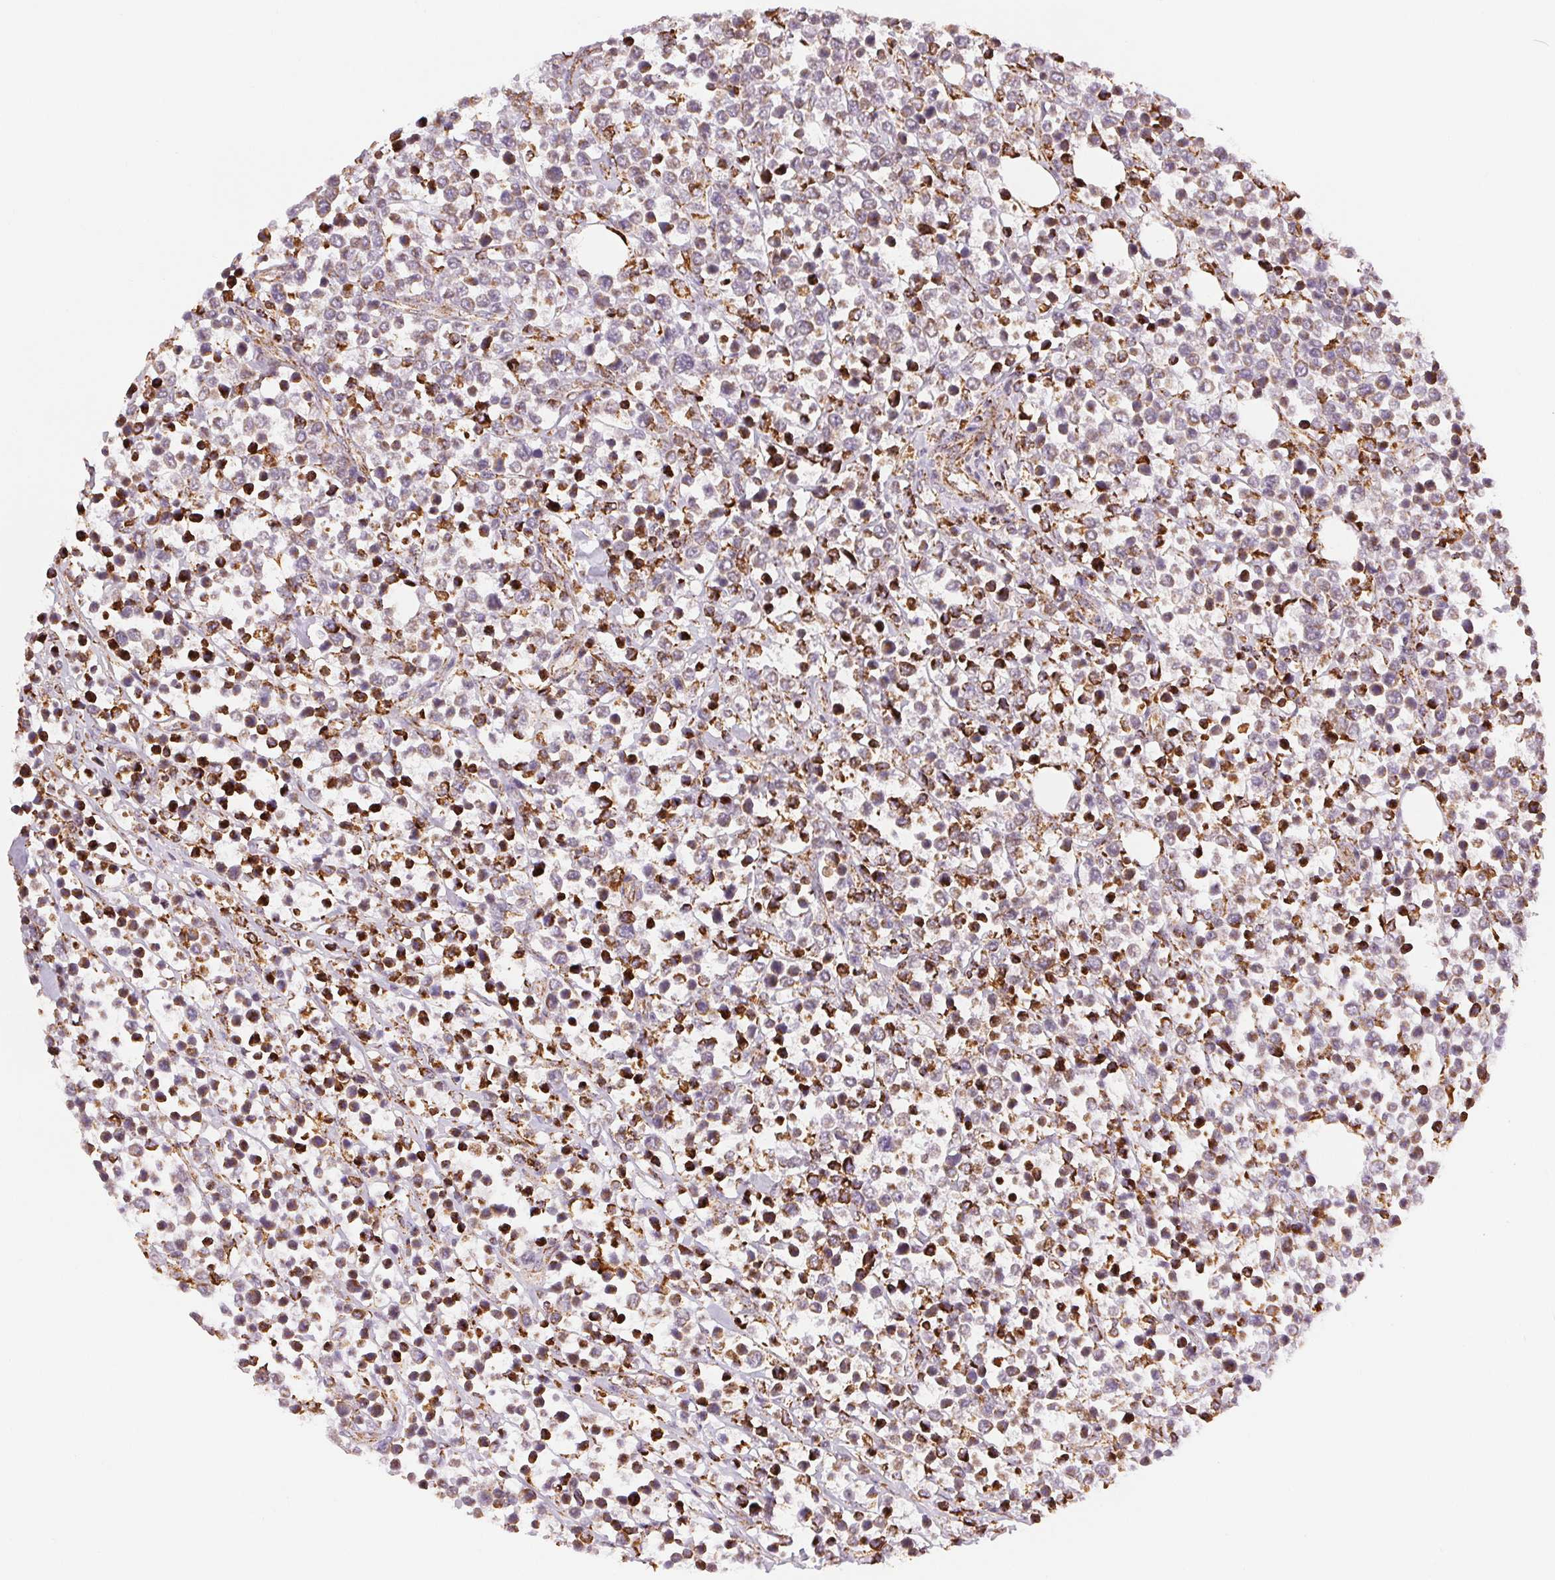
{"staining": {"intensity": "strong", "quantity": "25%-75%", "location": "cytoplasmic/membranous"}, "tissue": "lymphoma", "cell_type": "Tumor cells", "image_type": "cancer", "snomed": [{"axis": "morphology", "description": "Malignant lymphoma, non-Hodgkin's type, High grade"}, {"axis": "topography", "description": "Soft tissue"}], "caption": "Human high-grade malignant lymphoma, non-Hodgkin's type stained for a protein (brown) reveals strong cytoplasmic/membranous positive expression in approximately 25%-75% of tumor cells.", "gene": "SDHB", "patient": {"sex": "female", "age": 56}}